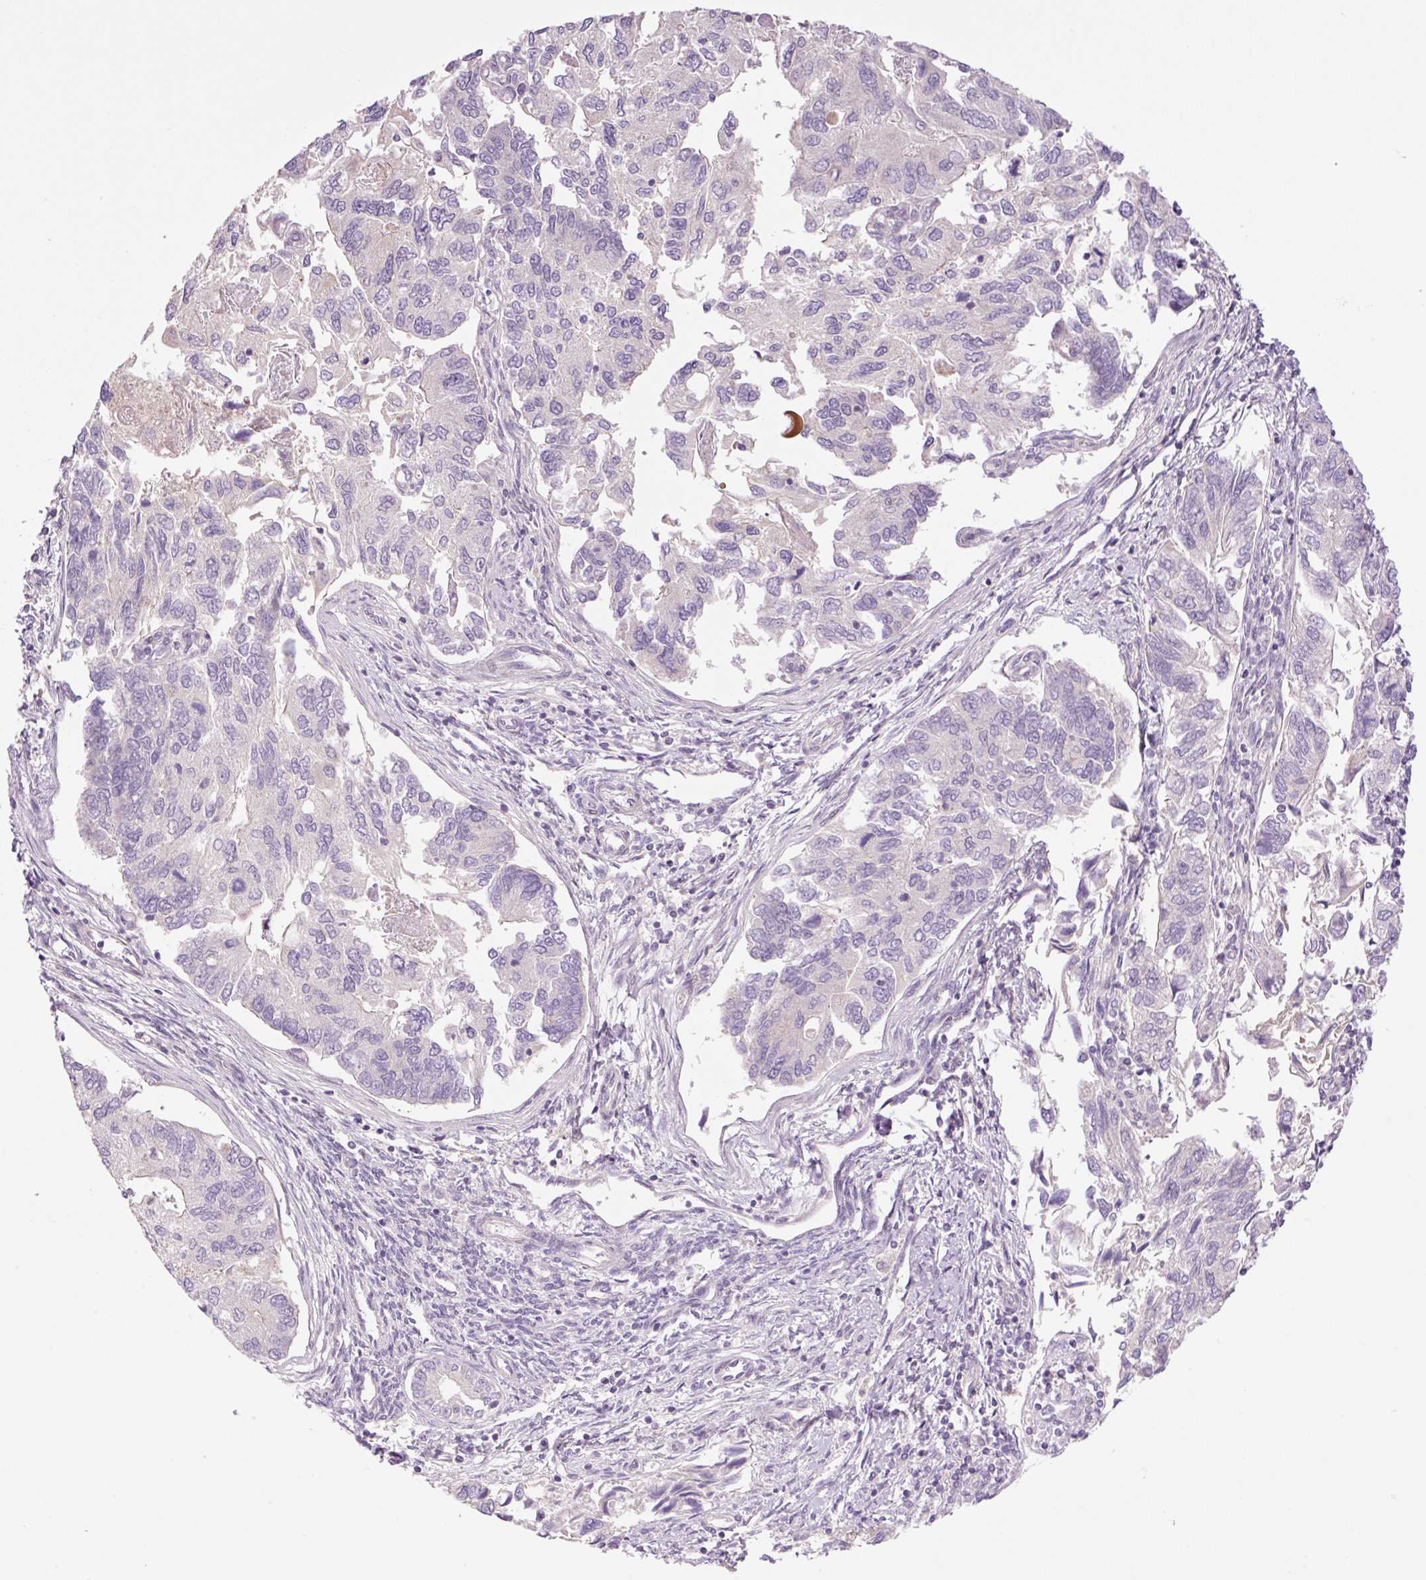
{"staining": {"intensity": "negative", "quantity": "none", "location": "none"}, "tissue": "endometrial cancer", "cell_type": "Tumor cells", "image_type": "cancer", "snomed": [{"axis": "morphology", "description": "Carcinoma, NOS"}, {"axis": "topography", "description": "Uterus"}], "caption": "A histopathology image of human endometrial cancer is negative for staining in tumor cells.", "gene": "ZNF394", "patient": {"sex": "female", "age": 76}}